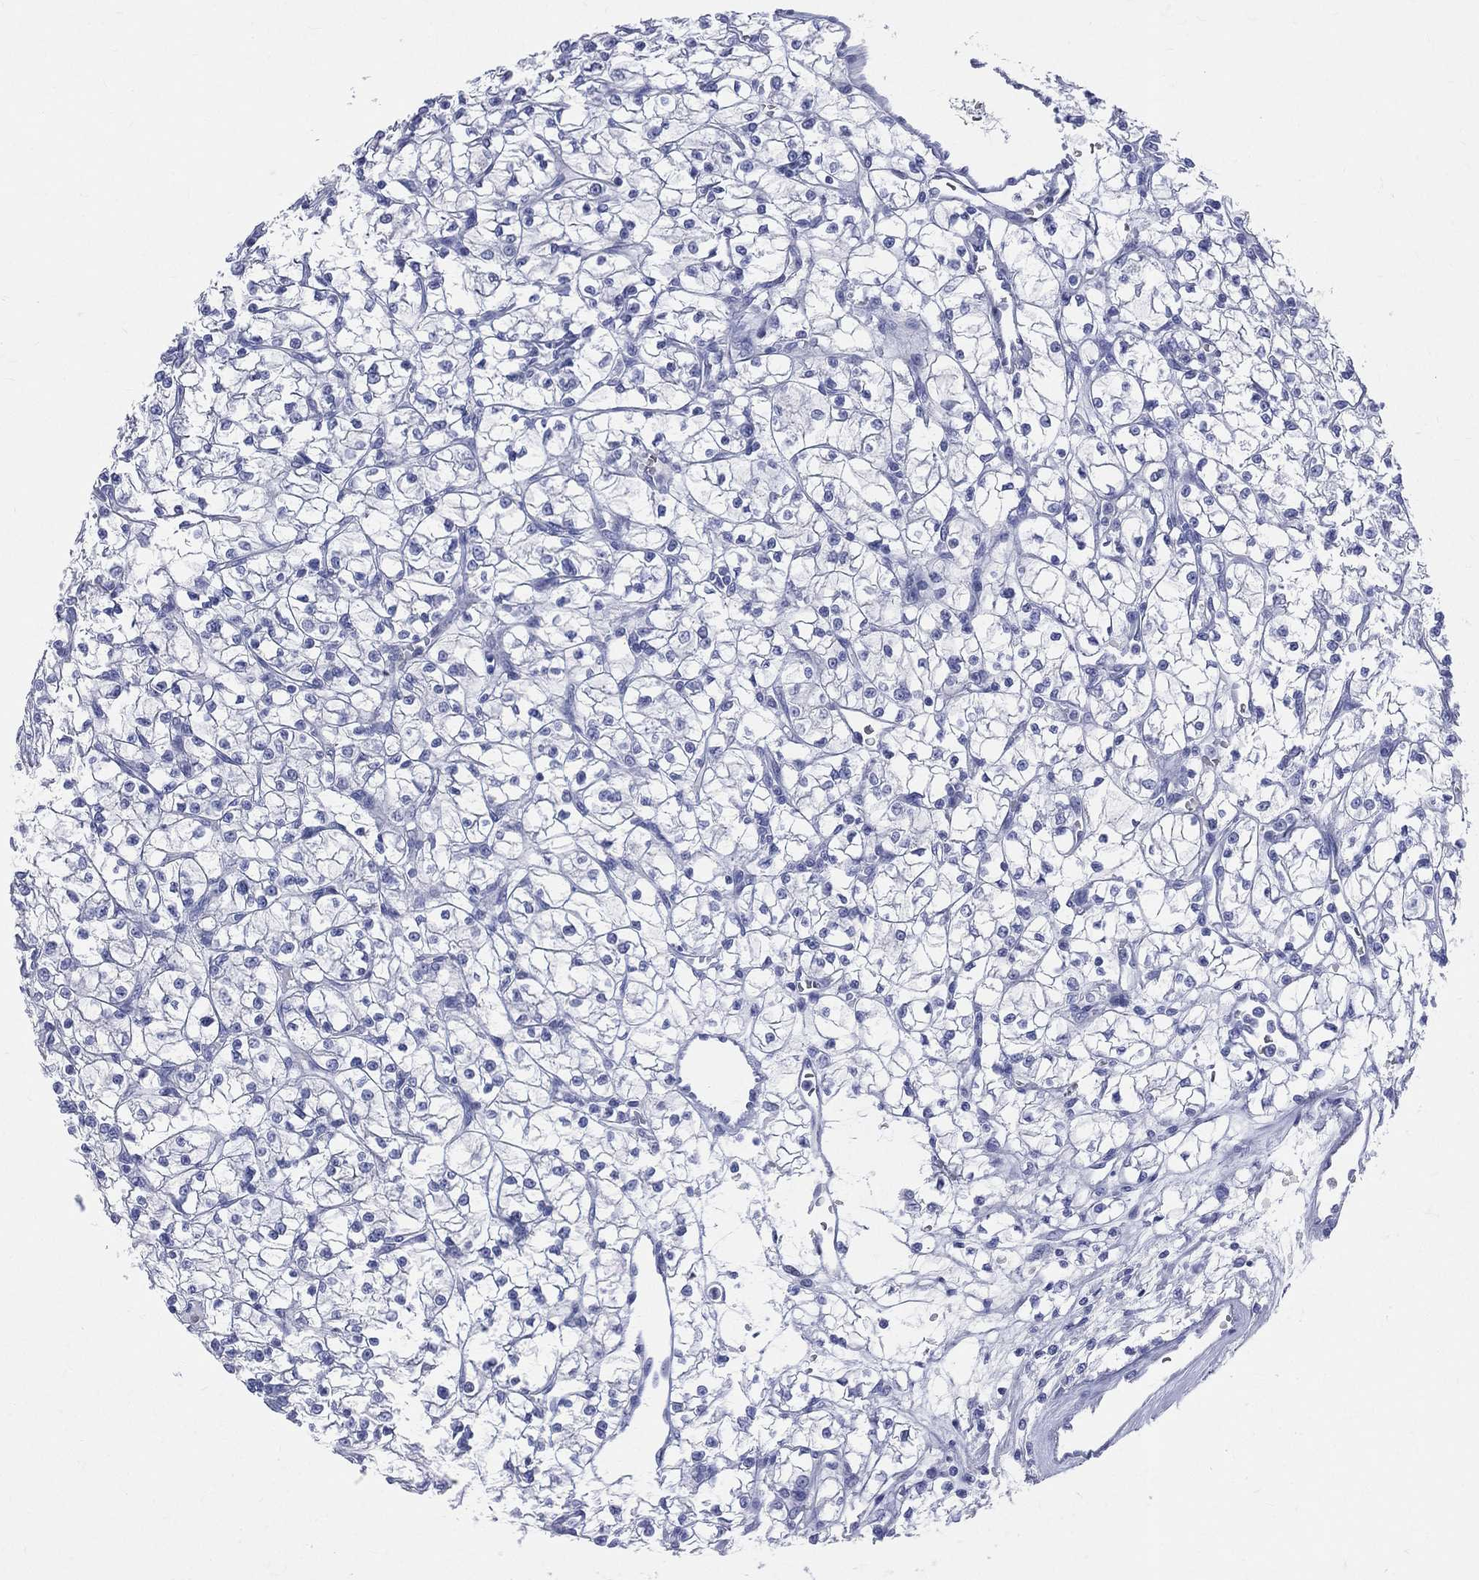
{"staining": {"intensity": "negative", "quantity": "none", "location": "none"}, "tissue": "renal cancer", "cell_type": "Tumor cells", "image_type": "cancer", "snomed": [{"axis": "morphology", "description": "Adenocarcinoma, NOS"}, {"axis": "topography", "description": "Kidney"}], "caption": "Immunohistochemical staining of human renal cancer reveals no significant staining in tumor cells. The staining was performed using DAB (3,3'-diaminobenzidine) to visualize the protein expression in brown, while the nuclei were stained in blue with hematoxylin (Magnification: 20x).", "gene": "SYP", "patient": {"sex": "female", "age": 64}}